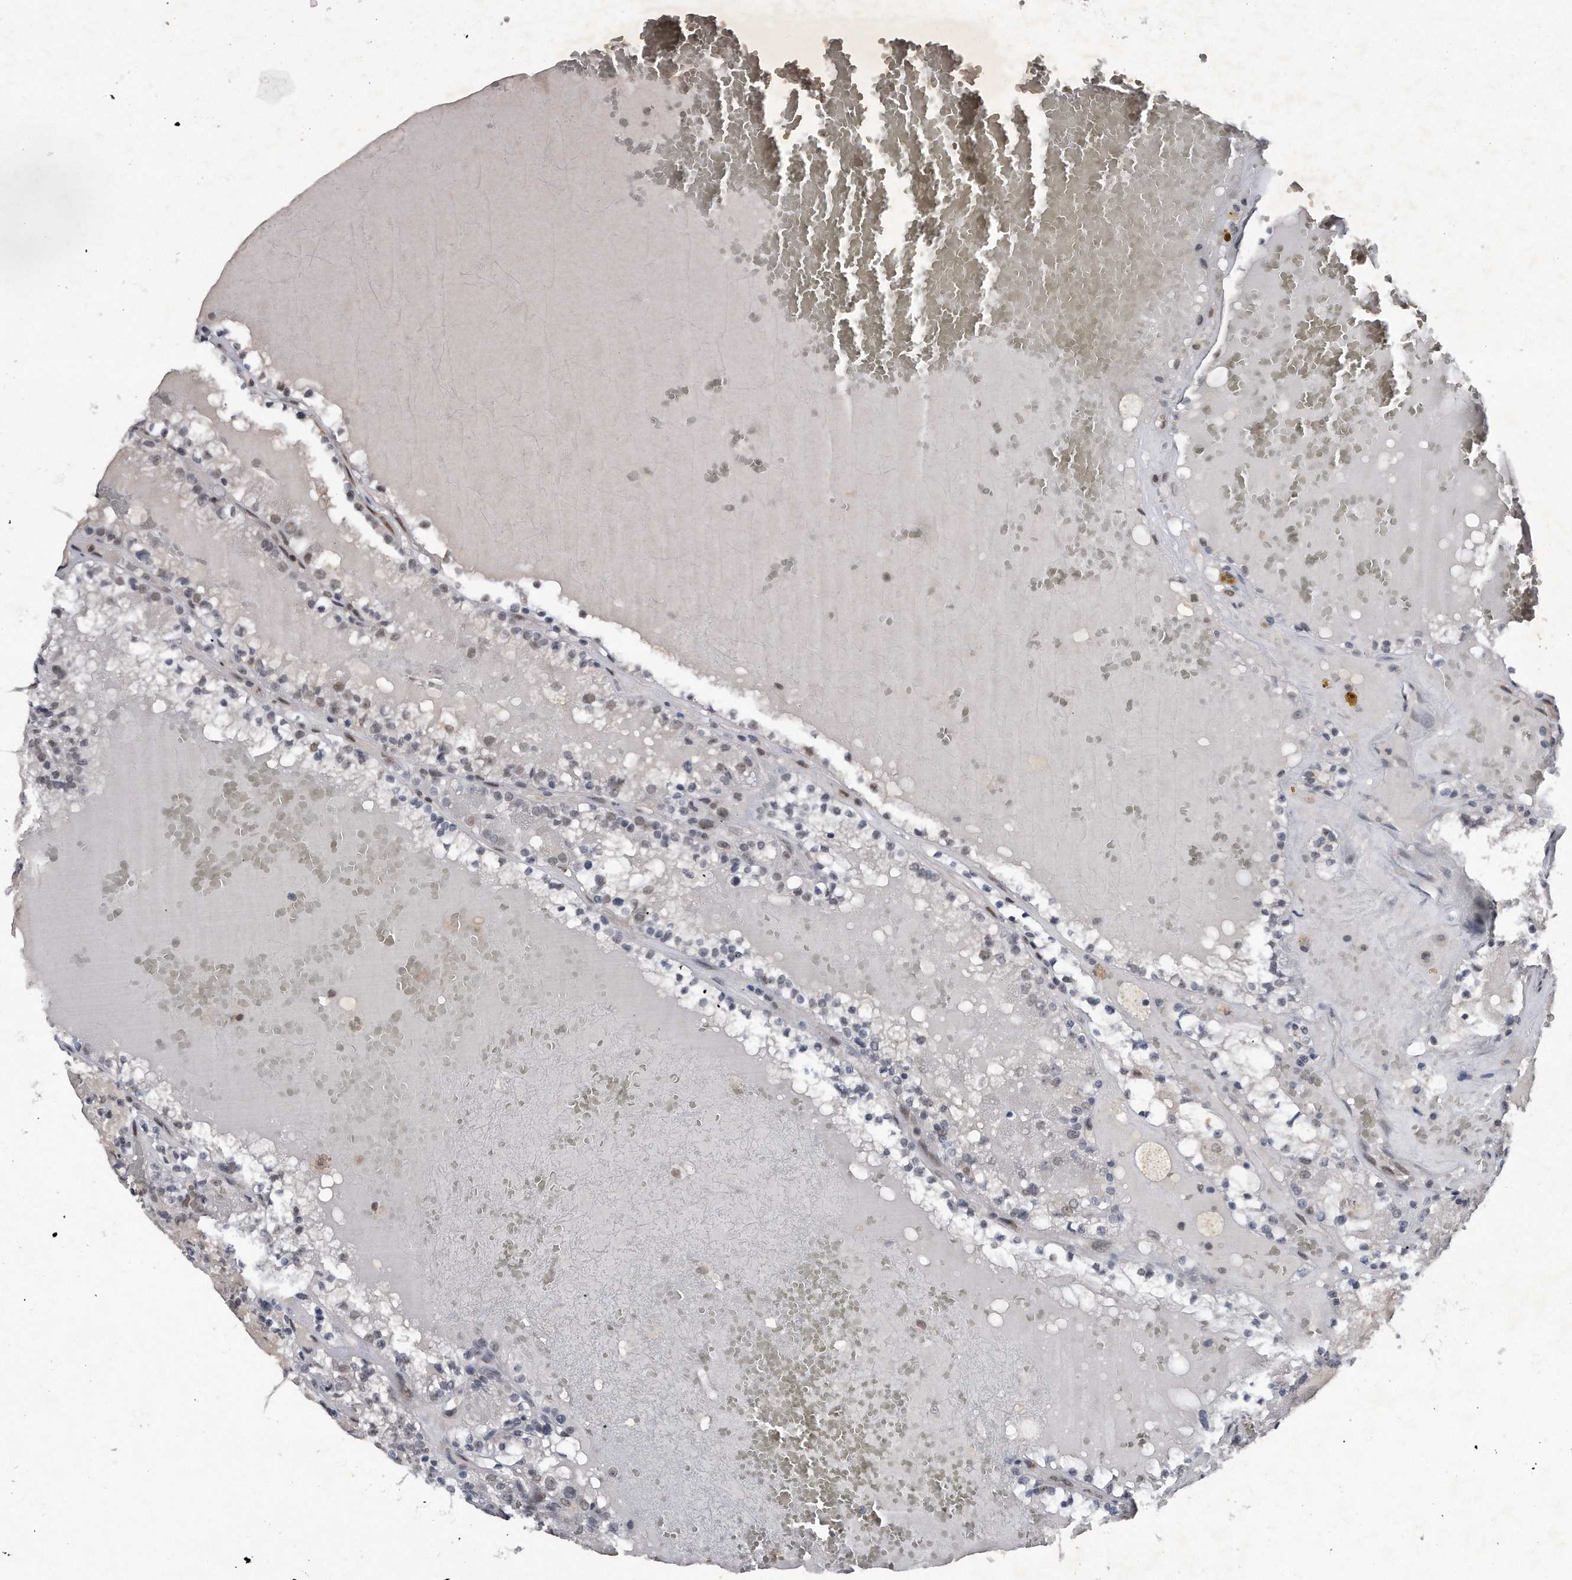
{"staining": {"intensity": "negative", "quantity": "none", "location": "none"}, "tissue": "renal cancer", "cell_type": "Tumor cells", "image_type": "cancer", "snomed": [{"axis": "morphology", "description": "Adenocarcinoma, NOS"}, {"axis": "topography", "description": "Kidney"}], "caption": "An image of renal cancer (adenocarcinoma) stained for a protein exhibits no brown staining in tumor cells. Brightfield microscopy of IHC stained with DAB (3,3'-diaminobenzidine) (brown) and hematoxylin (blue), captured at high magnification.", "gene": "VIRMA", "patient": {"sex": "female", "age": 56}}